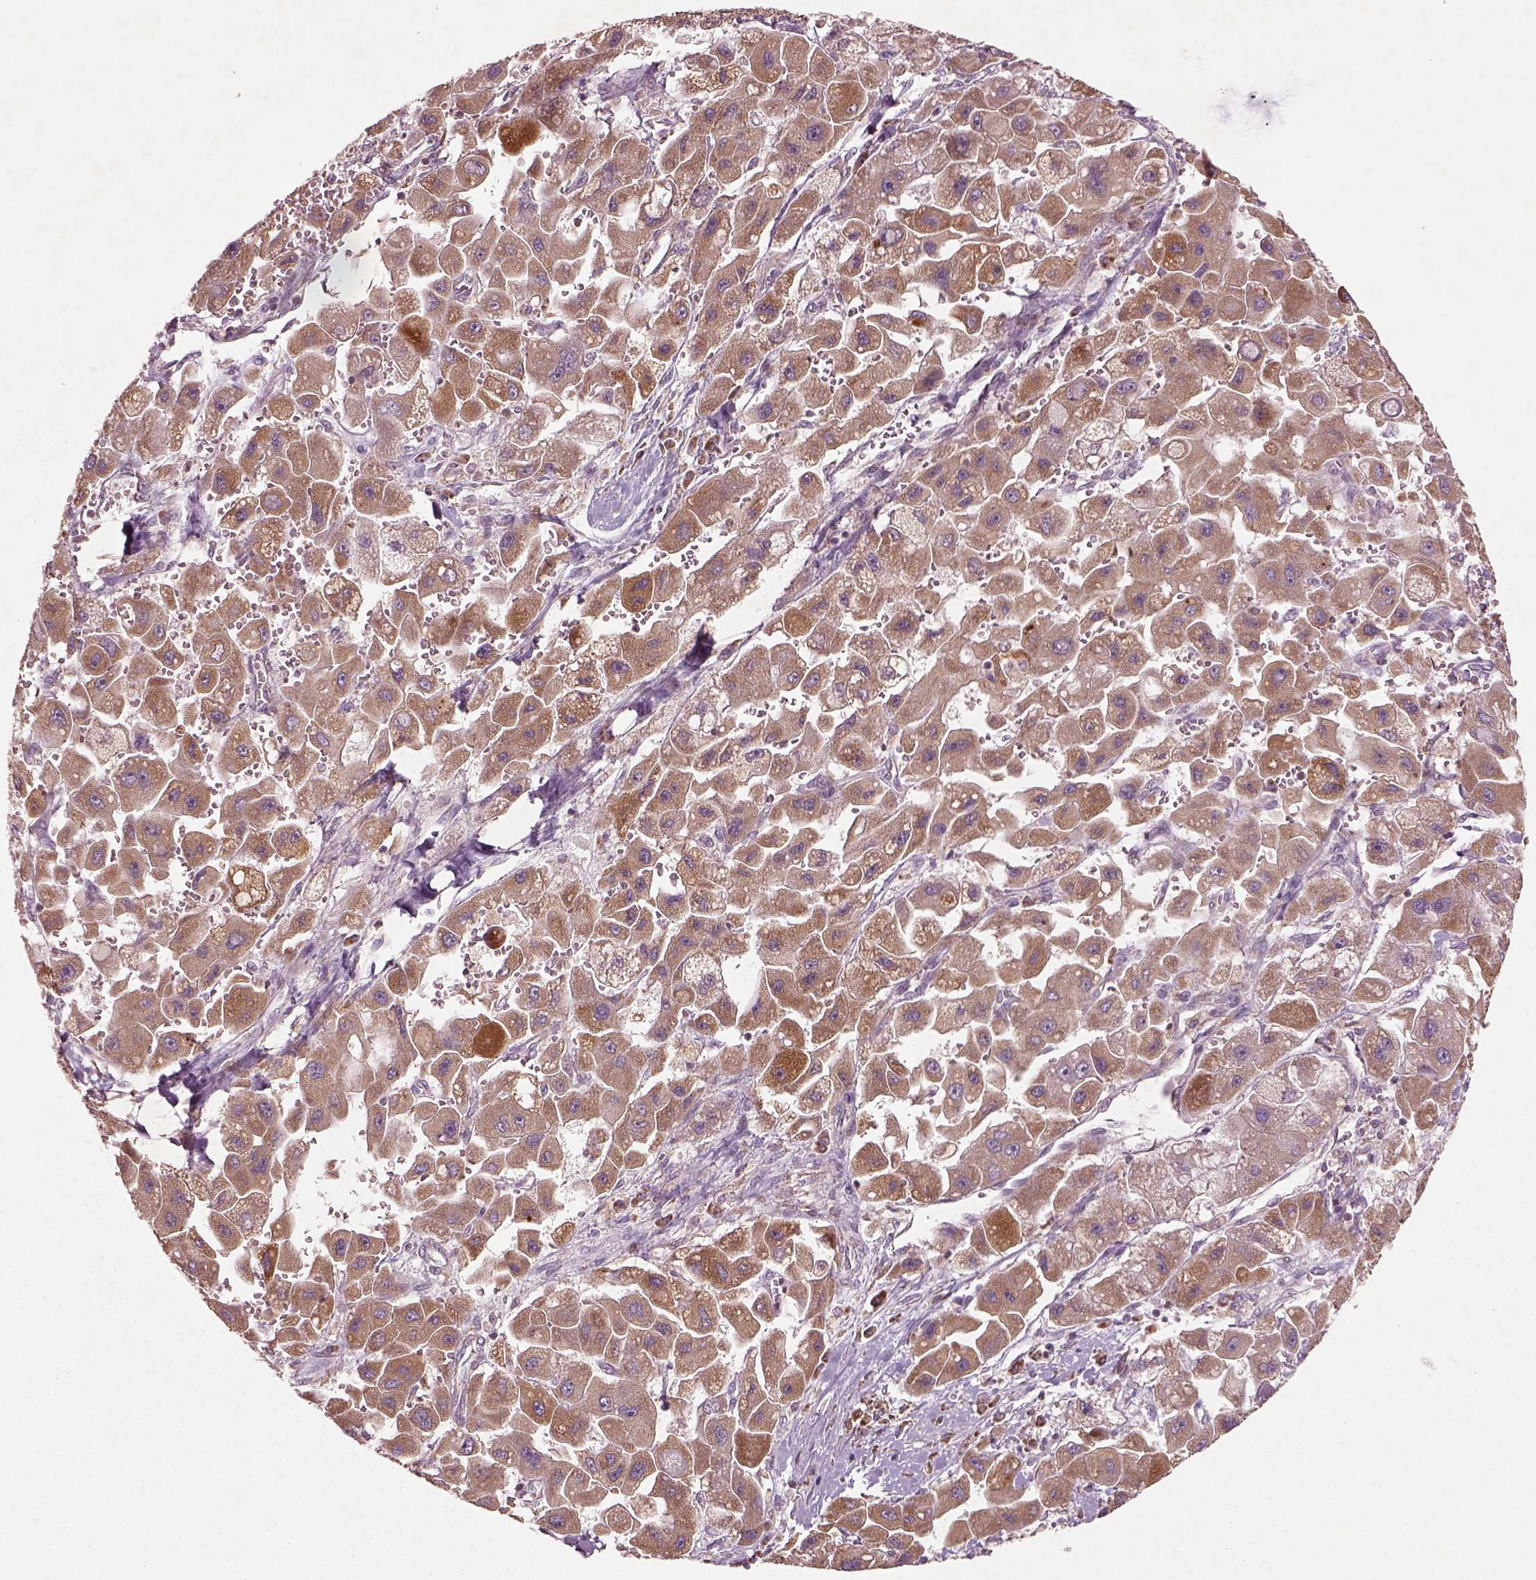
{"staining": {"intensity": "moderate", "quantity": ">75%", "location": "cytoplasmic/membranous"}, "tissue": "liver cancer", "cell_type": "Tumor cells", "image_type": "cancer", "snomed": [{"axis": "morphology", "description": "Carcinoma, Hepatocellular, NOS"}, {"axis": "topography", "description": "Liver"}], "caption": "Moderate cytoplasmic/membranous positivity for a protein is present in about >75% of tumor cells of hepatocellular carcinoma (liver) using IHC.", "gene": "SLC25A5", "patient": {"sex": "male", "age": 24}}